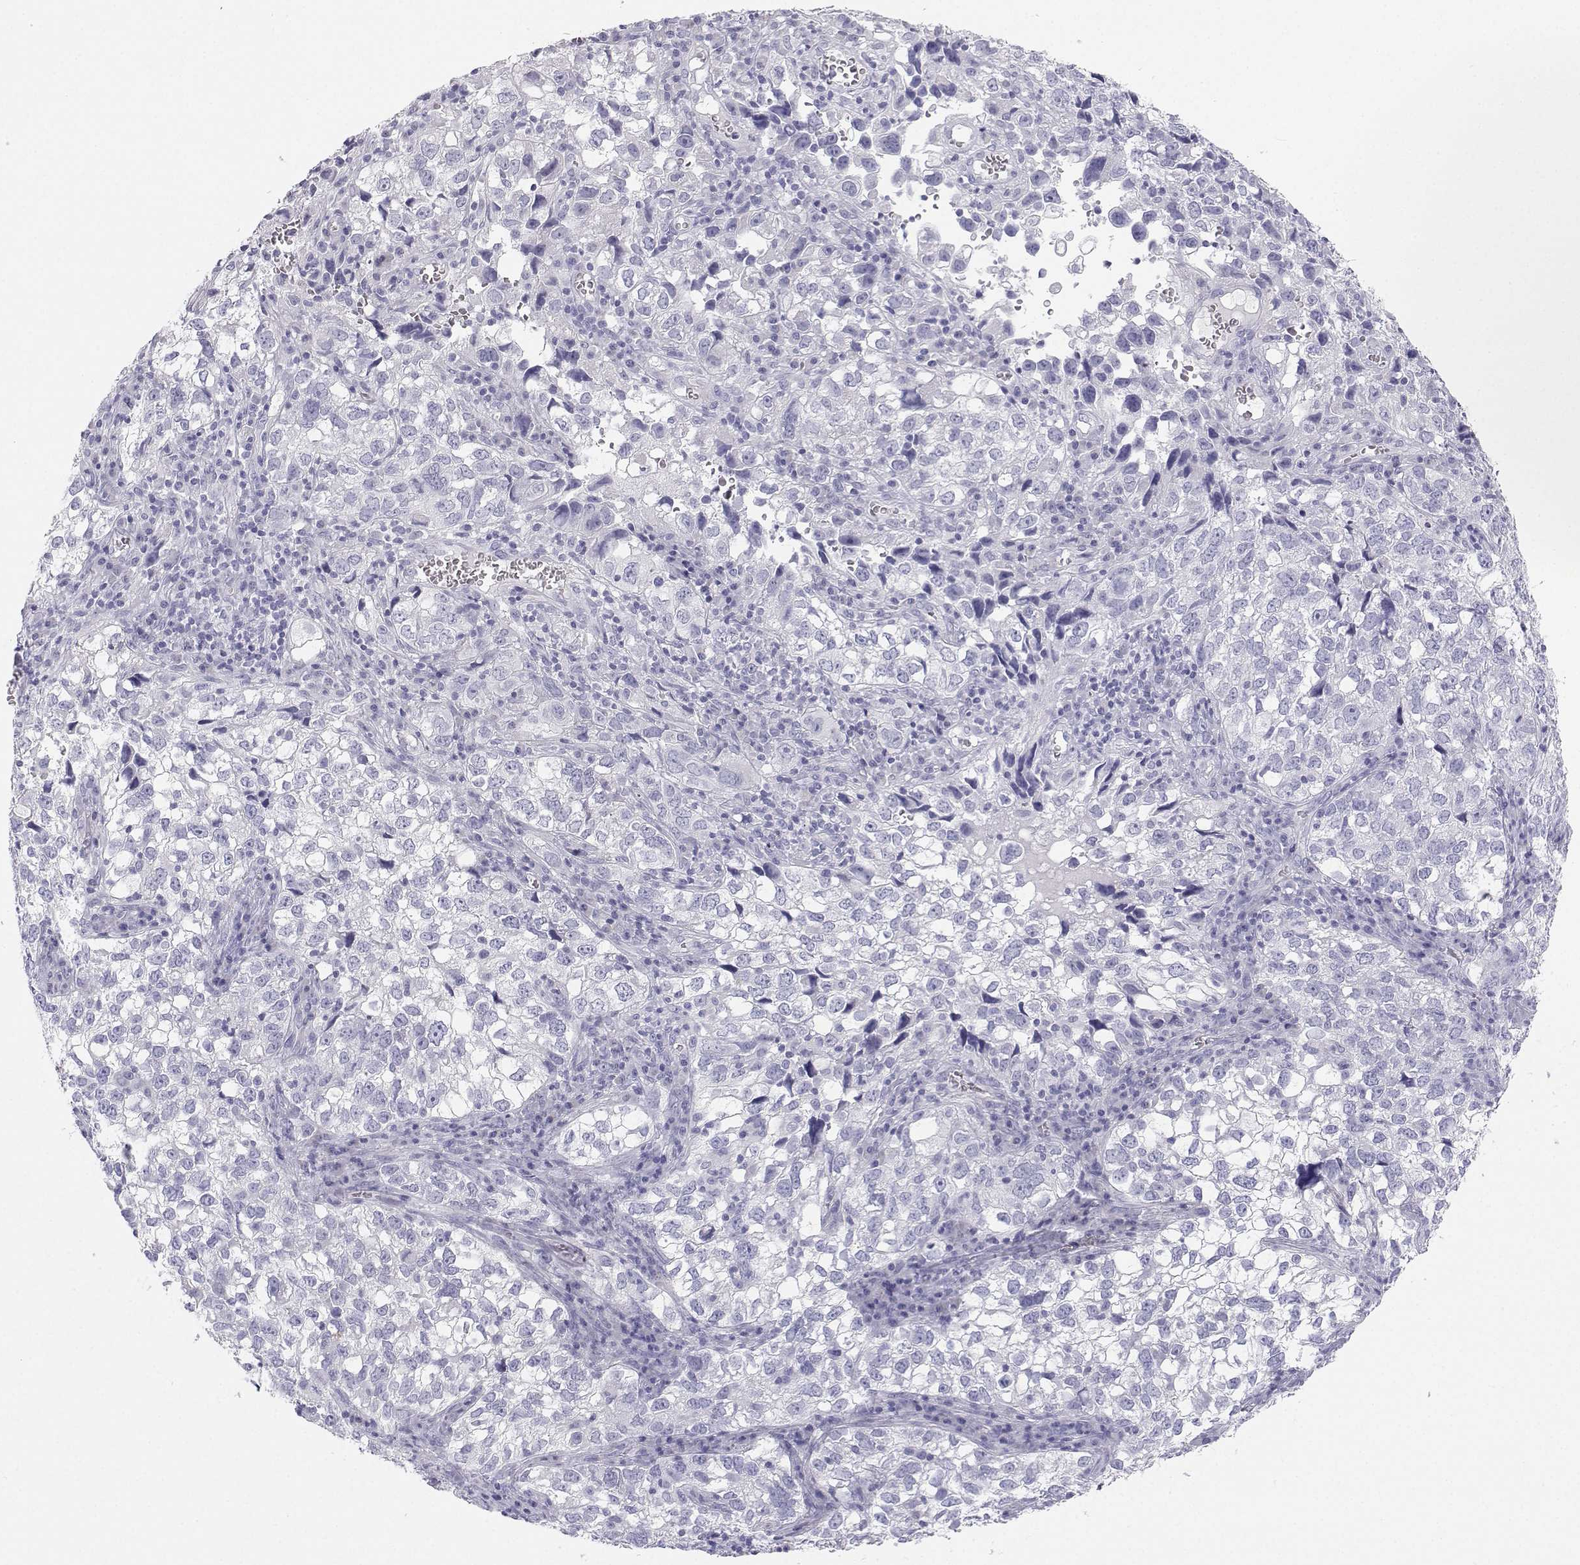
{"staining": {"intensity": "negative", "quantity": "none", "location": "none"}, "tissue": "cervical cancer", "cell_type": "Tumor cells", "image_type": "cancer", "snomed": [{"axis": "morphology", "description": "Squamous cell carcinoma, NOS"}, {"axis": "topography", "description": "Cervix"}], "caption": "Immunohistochemistry (IHC) micrograph of neoplastic tissue: cervical cancer stained with DAB reveals no significant protein expression in tumor cells.", "gene": "BHMT", "patient": {"sex": "female", "age": 55}}